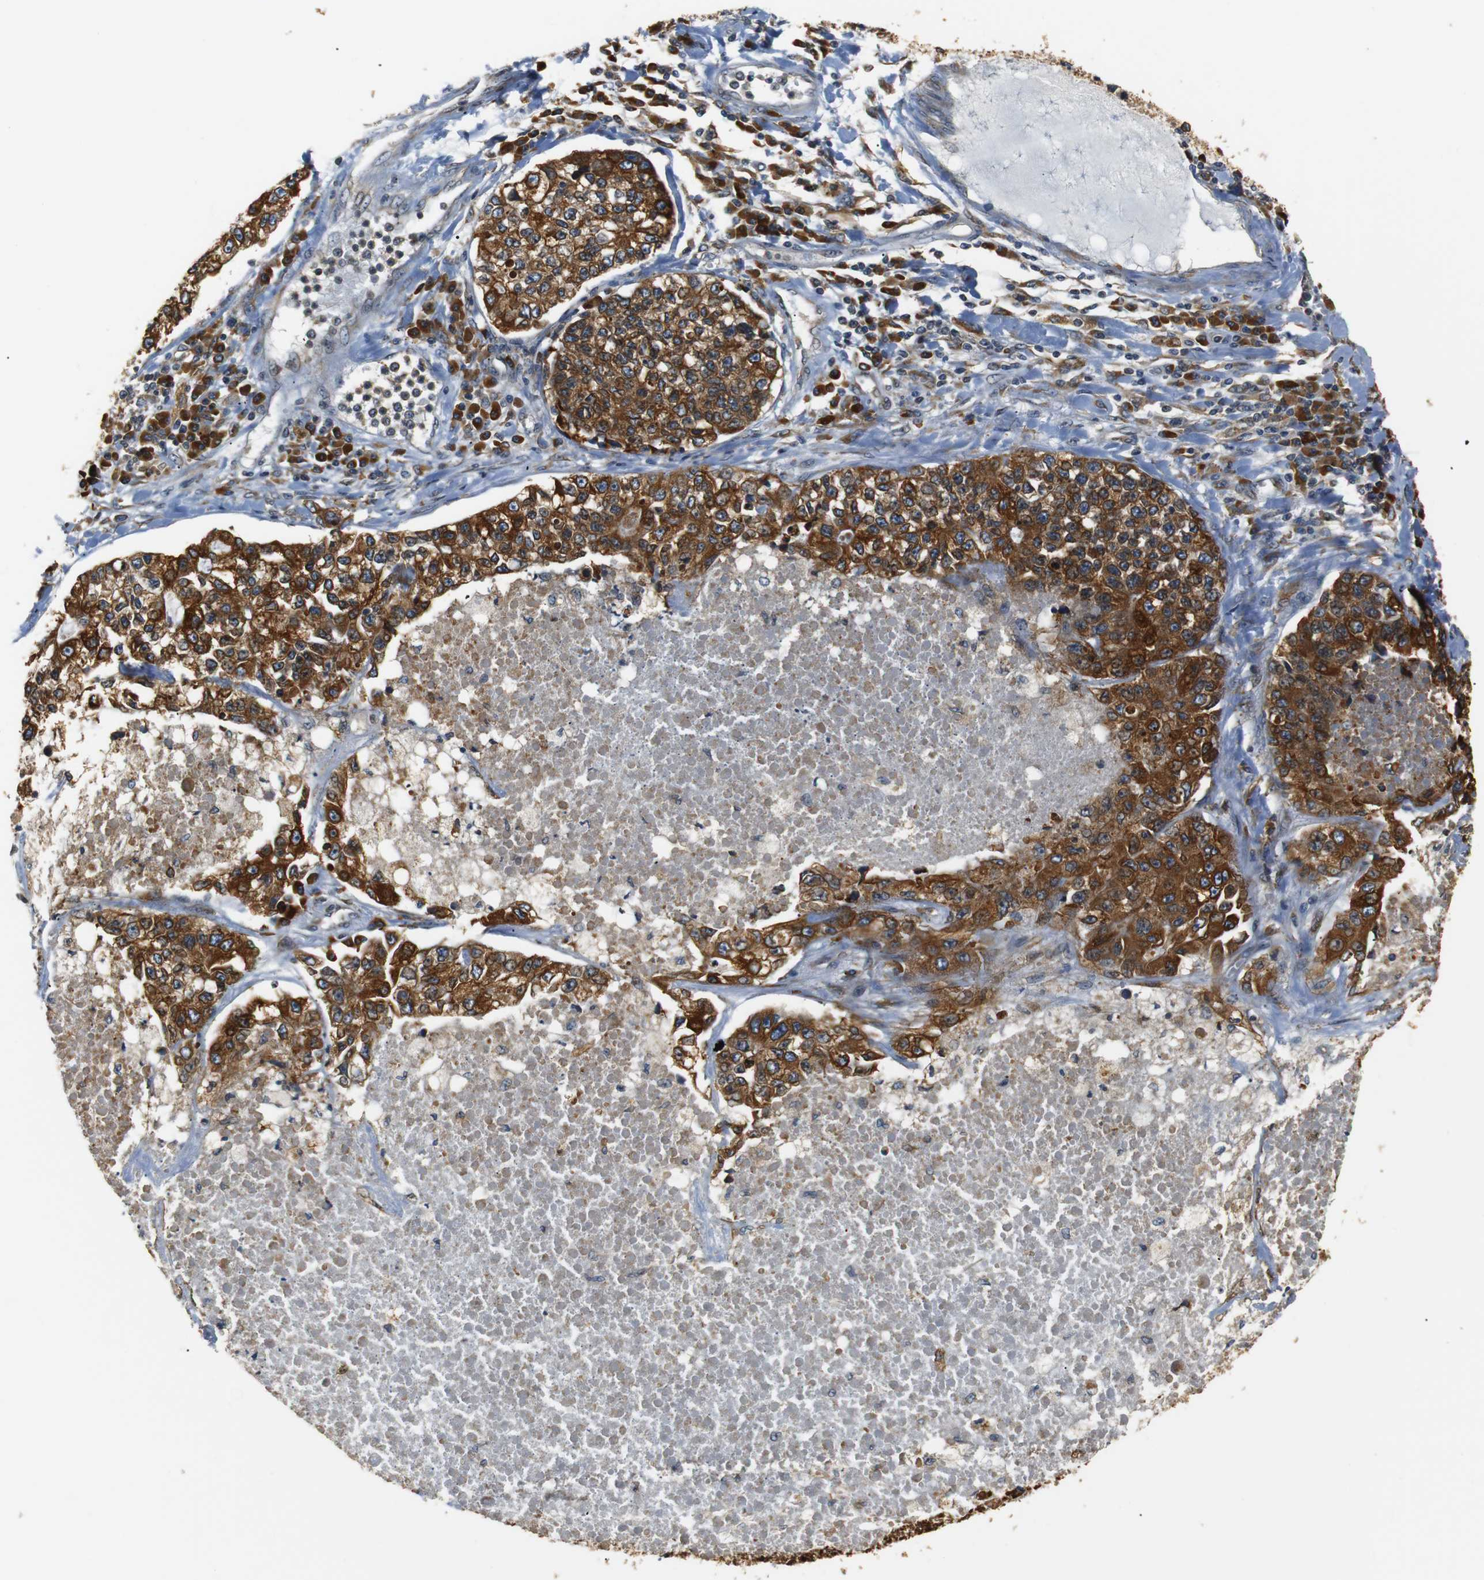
{"staining": {"intensity": "strong", "quantity": ">75%", "location": "cytoplasmic/membranous"}, "tissue": "lung cancer", "cell_type": "Tumor cells", "image_type": "cancer", "snomed": [{"axis": "morphology", "description": "Adenocarcinoma, NOS"}, {"axis": "topography", "description": "Lung"}], "caption": "Immunohistochemical staining of human lung adenocarcinoma shows strong cytoplasmic/membranous protein expression in about >75% of tumor cells. The staining was performed using DAB (3,3'-diaminobenzidine), with brown indicating positive protein expression. Nuclei are stained blue with hematoxylin.", "gene": "TMED2", "patient": {"sex": "male", "age": 49}}